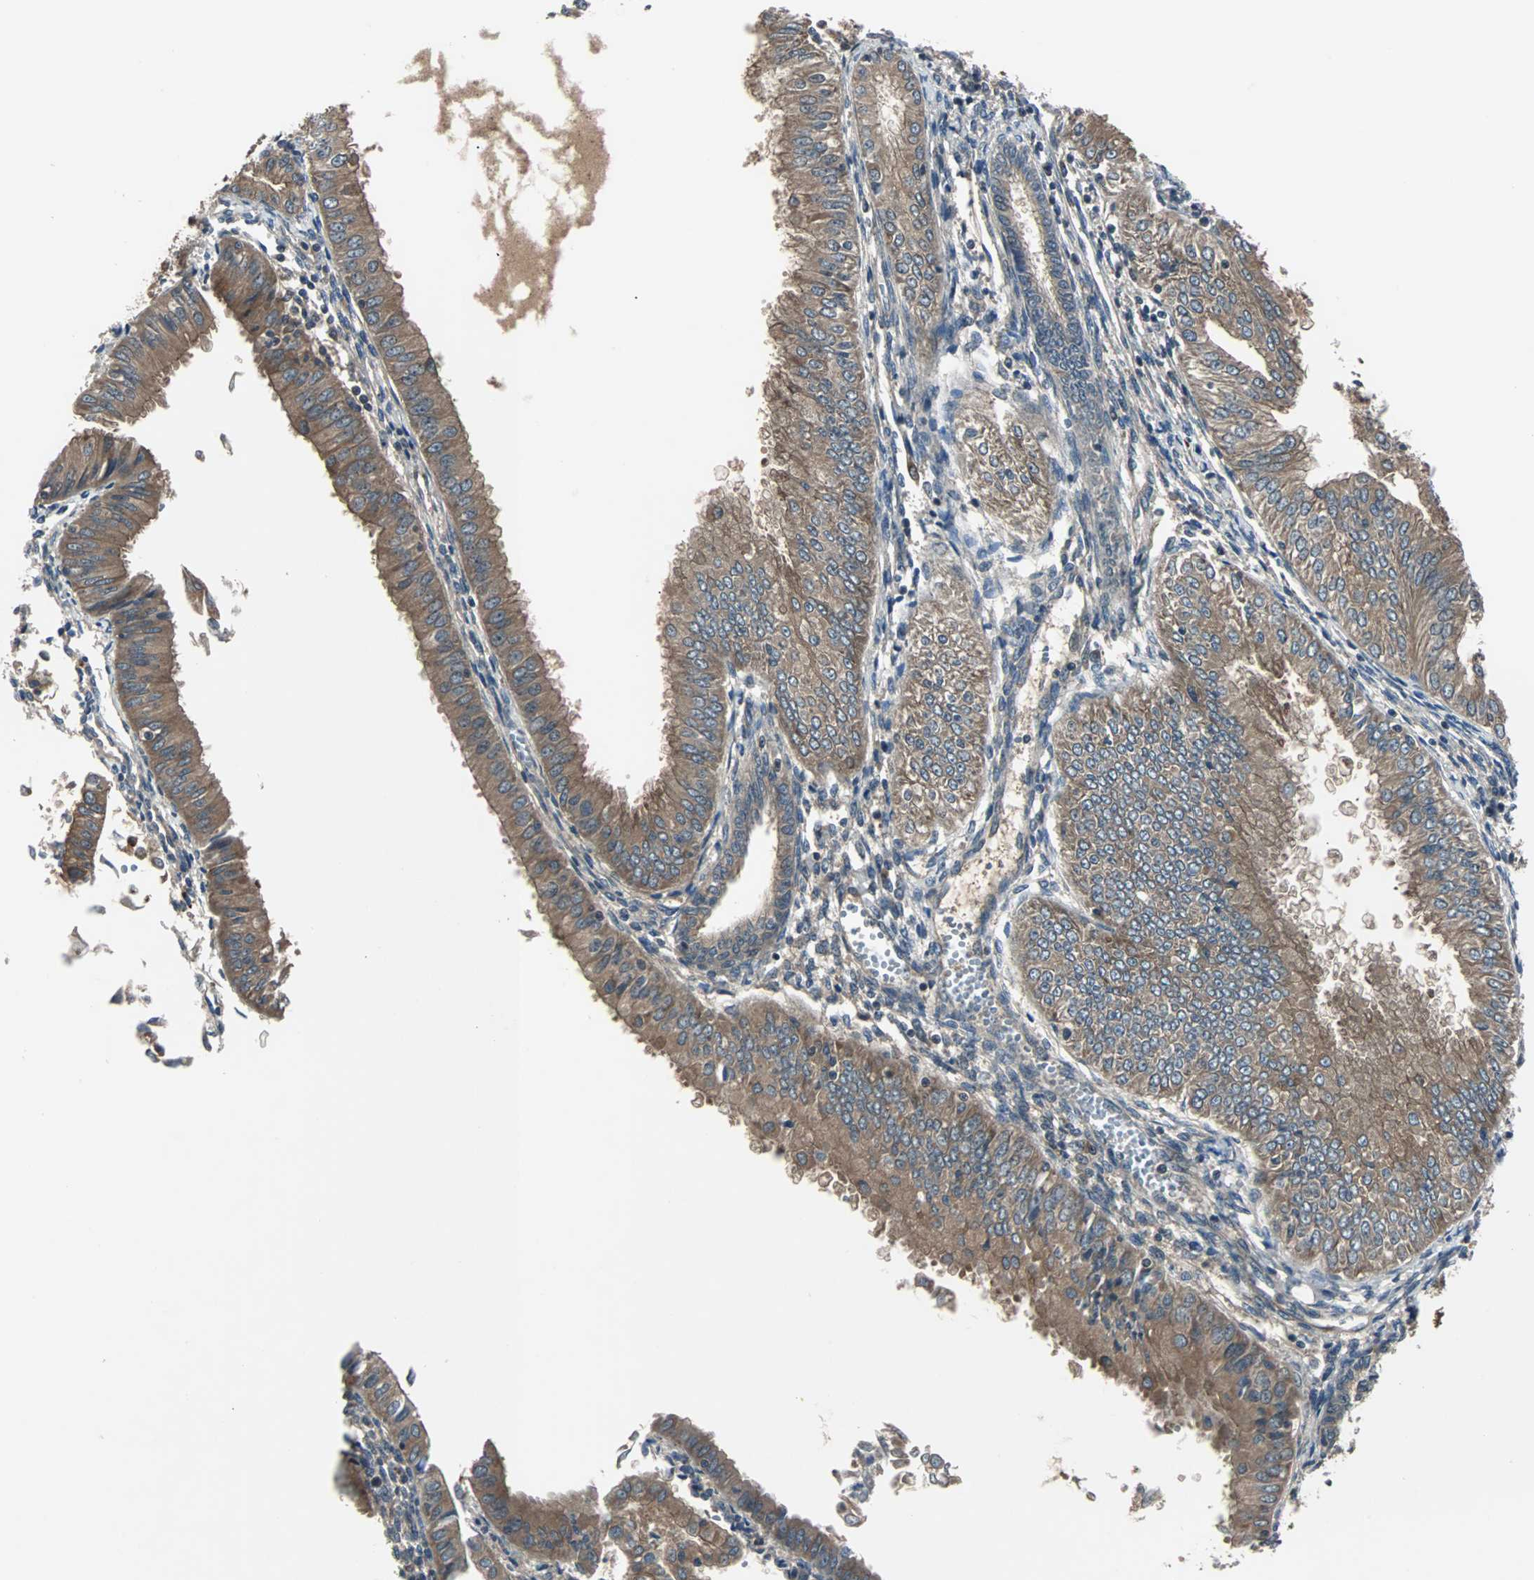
{"staining": {"intensity": "moderate", "quantity": ">75%", "location": "cytoplasmic/membranous"}, "tissue": "endometrial cancer", "cell_type": "Tumor cells", "image_type": "cancer", "snomed": [{"axis": "morphology", "description": "Adenocarcinoma, NOS"}, {"axis": "topography", "description": "Endometrium"}], "caption": "Tumor cells demonstrate medium levels of moderate cytoplasmic/membranous positivity in about >75% of cells in human endometrial cancer. Using DAB (3,3'-diaminobenzidine) (brown) and hematoxylin (blue) stains, captured at high magnification using brightfield microscopy.", "gene": "ARF1", "patient": {"sex": "female", "age": 53}}